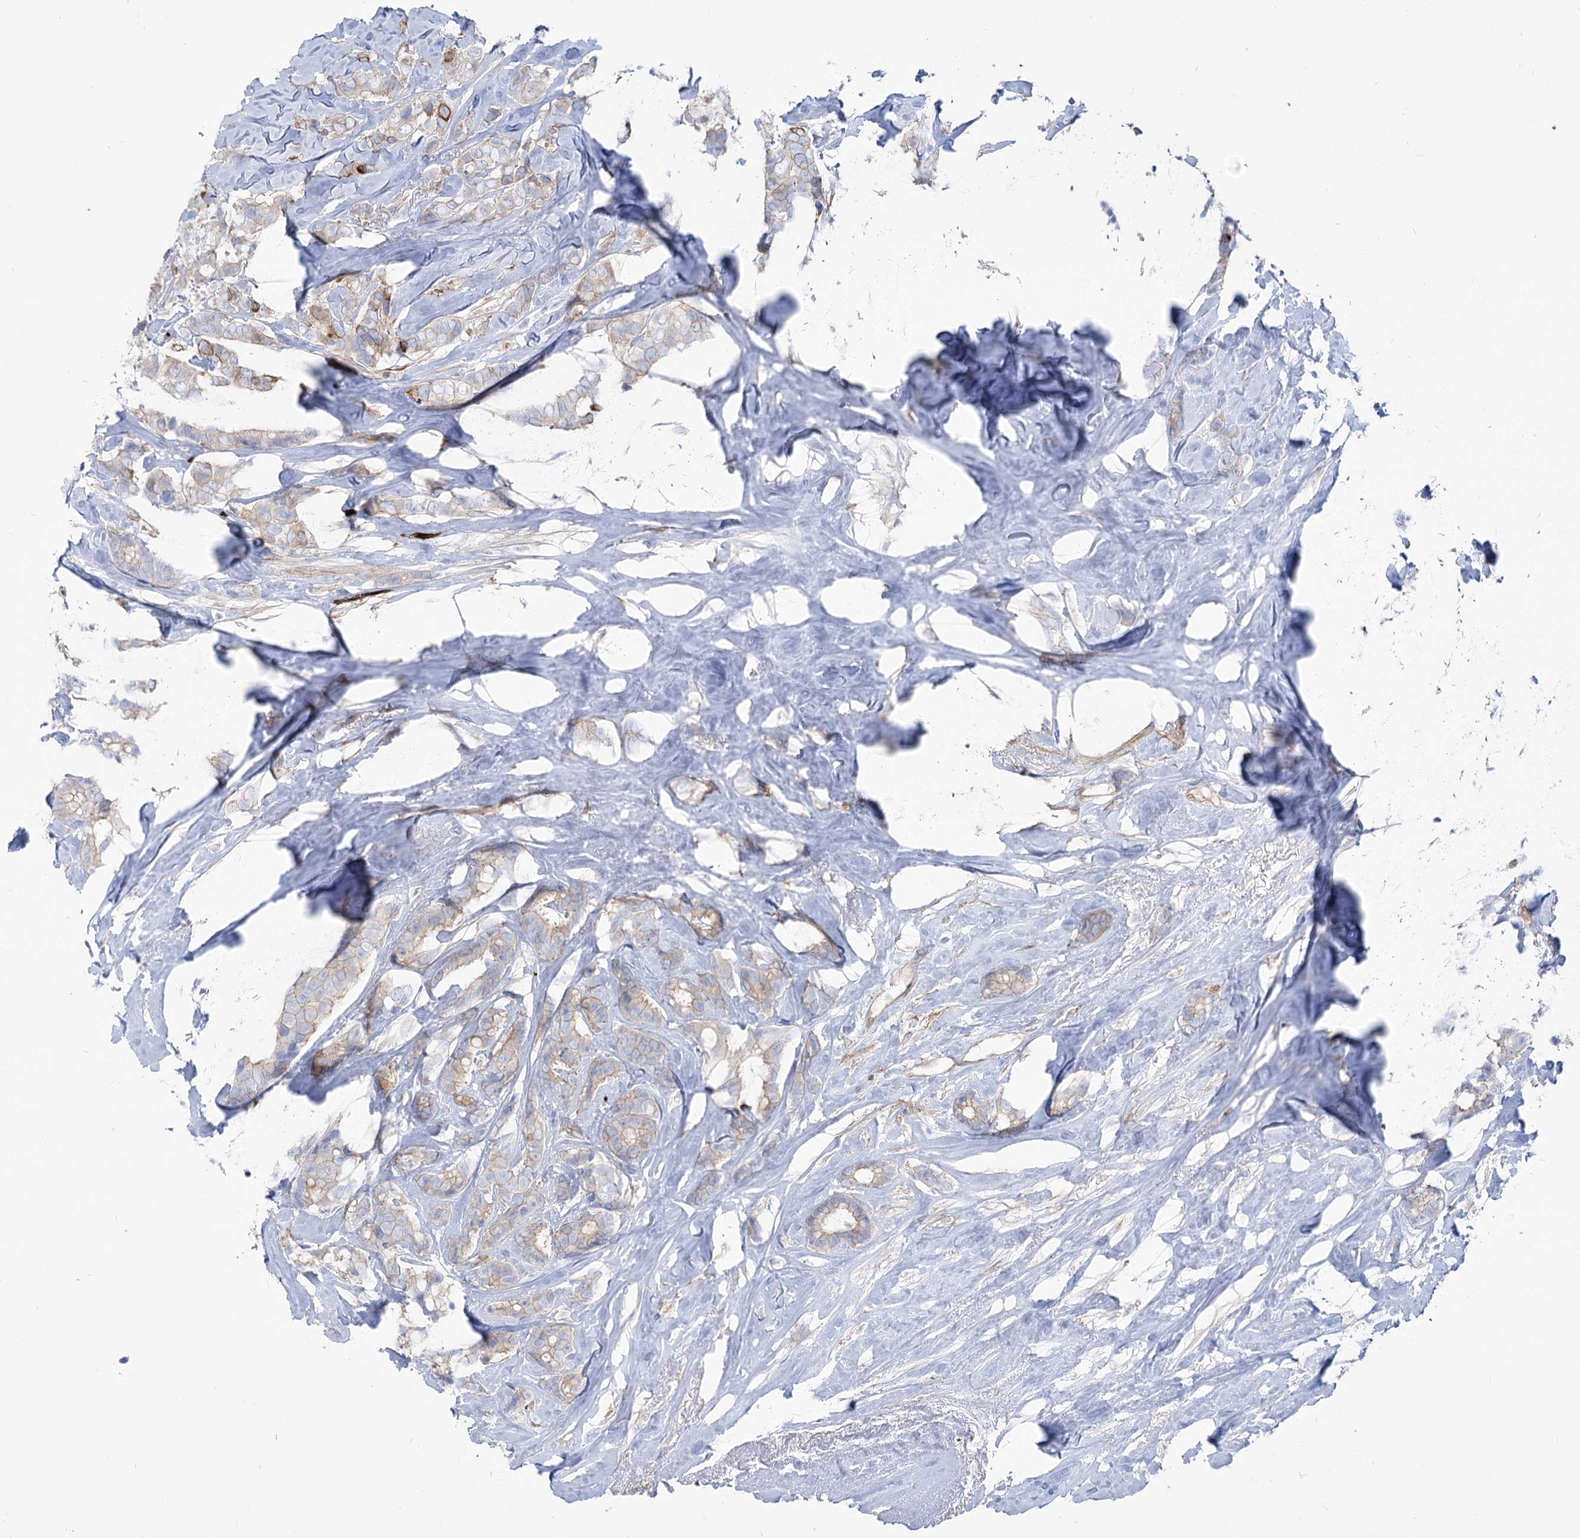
{"staining": {"intensity": "weak", "quantity": "<25%", "location": "cytoplasmic/membranous"}, "tissue": "breast cancer", "cell_type": "Tumor cells", "image_type": "cancer", "snomed": [{"axis": "morphology", "description": "Duct carcinoma"}, {"axis": "topography", "description": "Breast"}], "caption": "Tumor cells are negative for protein expression in human breast cancer.", "gene": "PLEKHA5", "patient": {"sex": "female", "age": 40}}